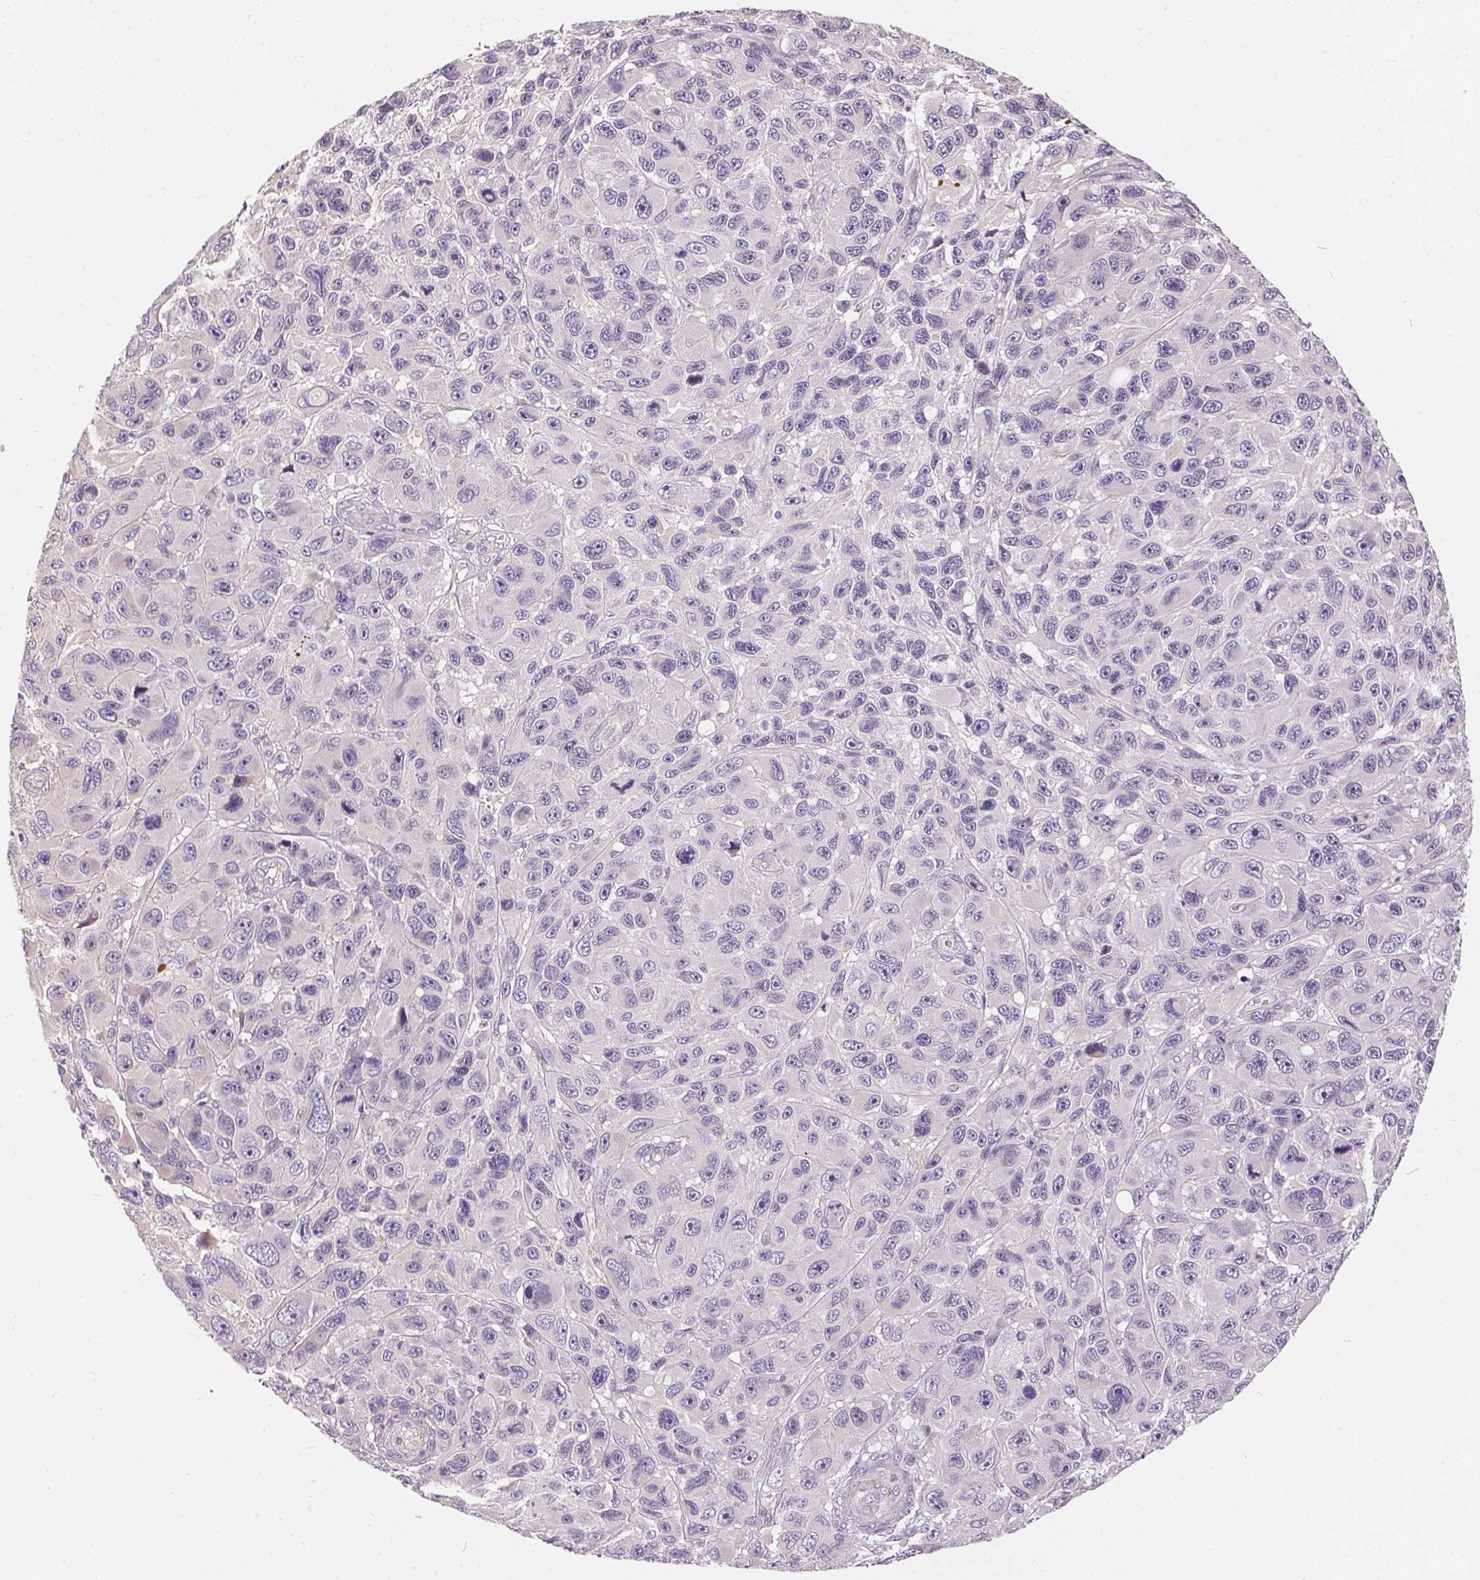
{"staining": {"intensity": "negative", "quantity": "none", "location": "none"}, "tissue": "melanoma", "cell_type": "Tumor cells", "image_type": "cancer", "snomed": [{"axis": "morphology", "description": "Malignant melanoma, NOS"}, {"axis": "topography", "description": "Skin"}], "caption": "Human malignant melanoma stained for a protein using IHC displays no staining in tumor cells.", "gene": "UNC13B", "patient": {"sex": "male", "age": 53}}